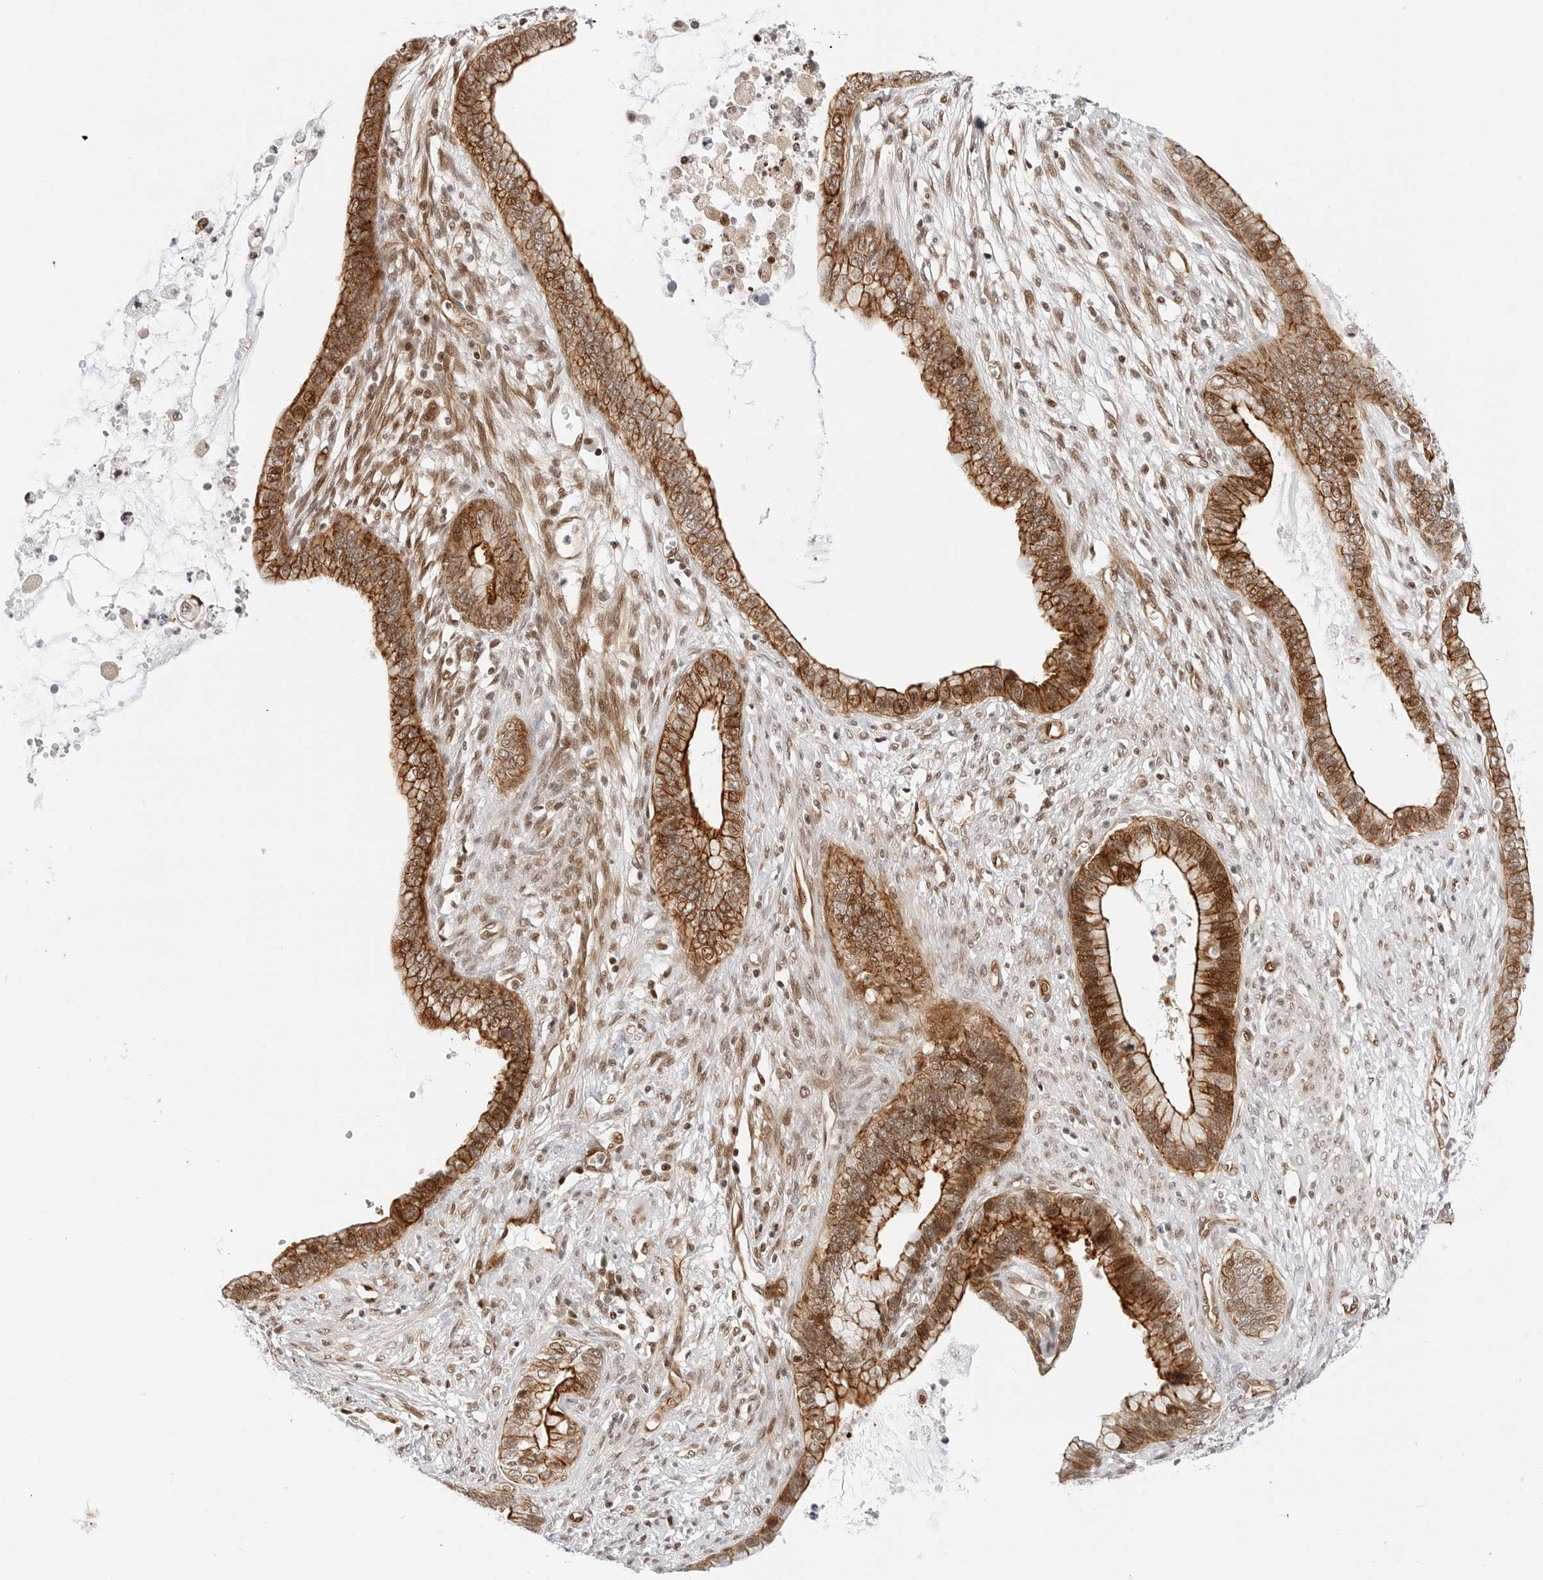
{"staining": {"intensity": "strong", "quantity": ">75%", "location": "cytoplasmic/membranous,nuclear"}, "tissue": "cervical cancer", "cell_type": "Tumor cells", "image_type": "cancer", "snomed": [{"axis": "morphology", "description": "Adenocarcinoma, NOS"}, {"axis": "topography", "description": "Cervix"}], "caption": "A brown stain highlights strong cytoplasmic/membranous and nuclear expression of a protein in human cervical adenocarcinoma tumor cells. The protein of interest is stained brown, and the nuclei are stained in blue (DAB IHC with brightfield microscopy, high magnification).", "gene": "ZNF613", "patient": {"sex": "female", "age": 44}}